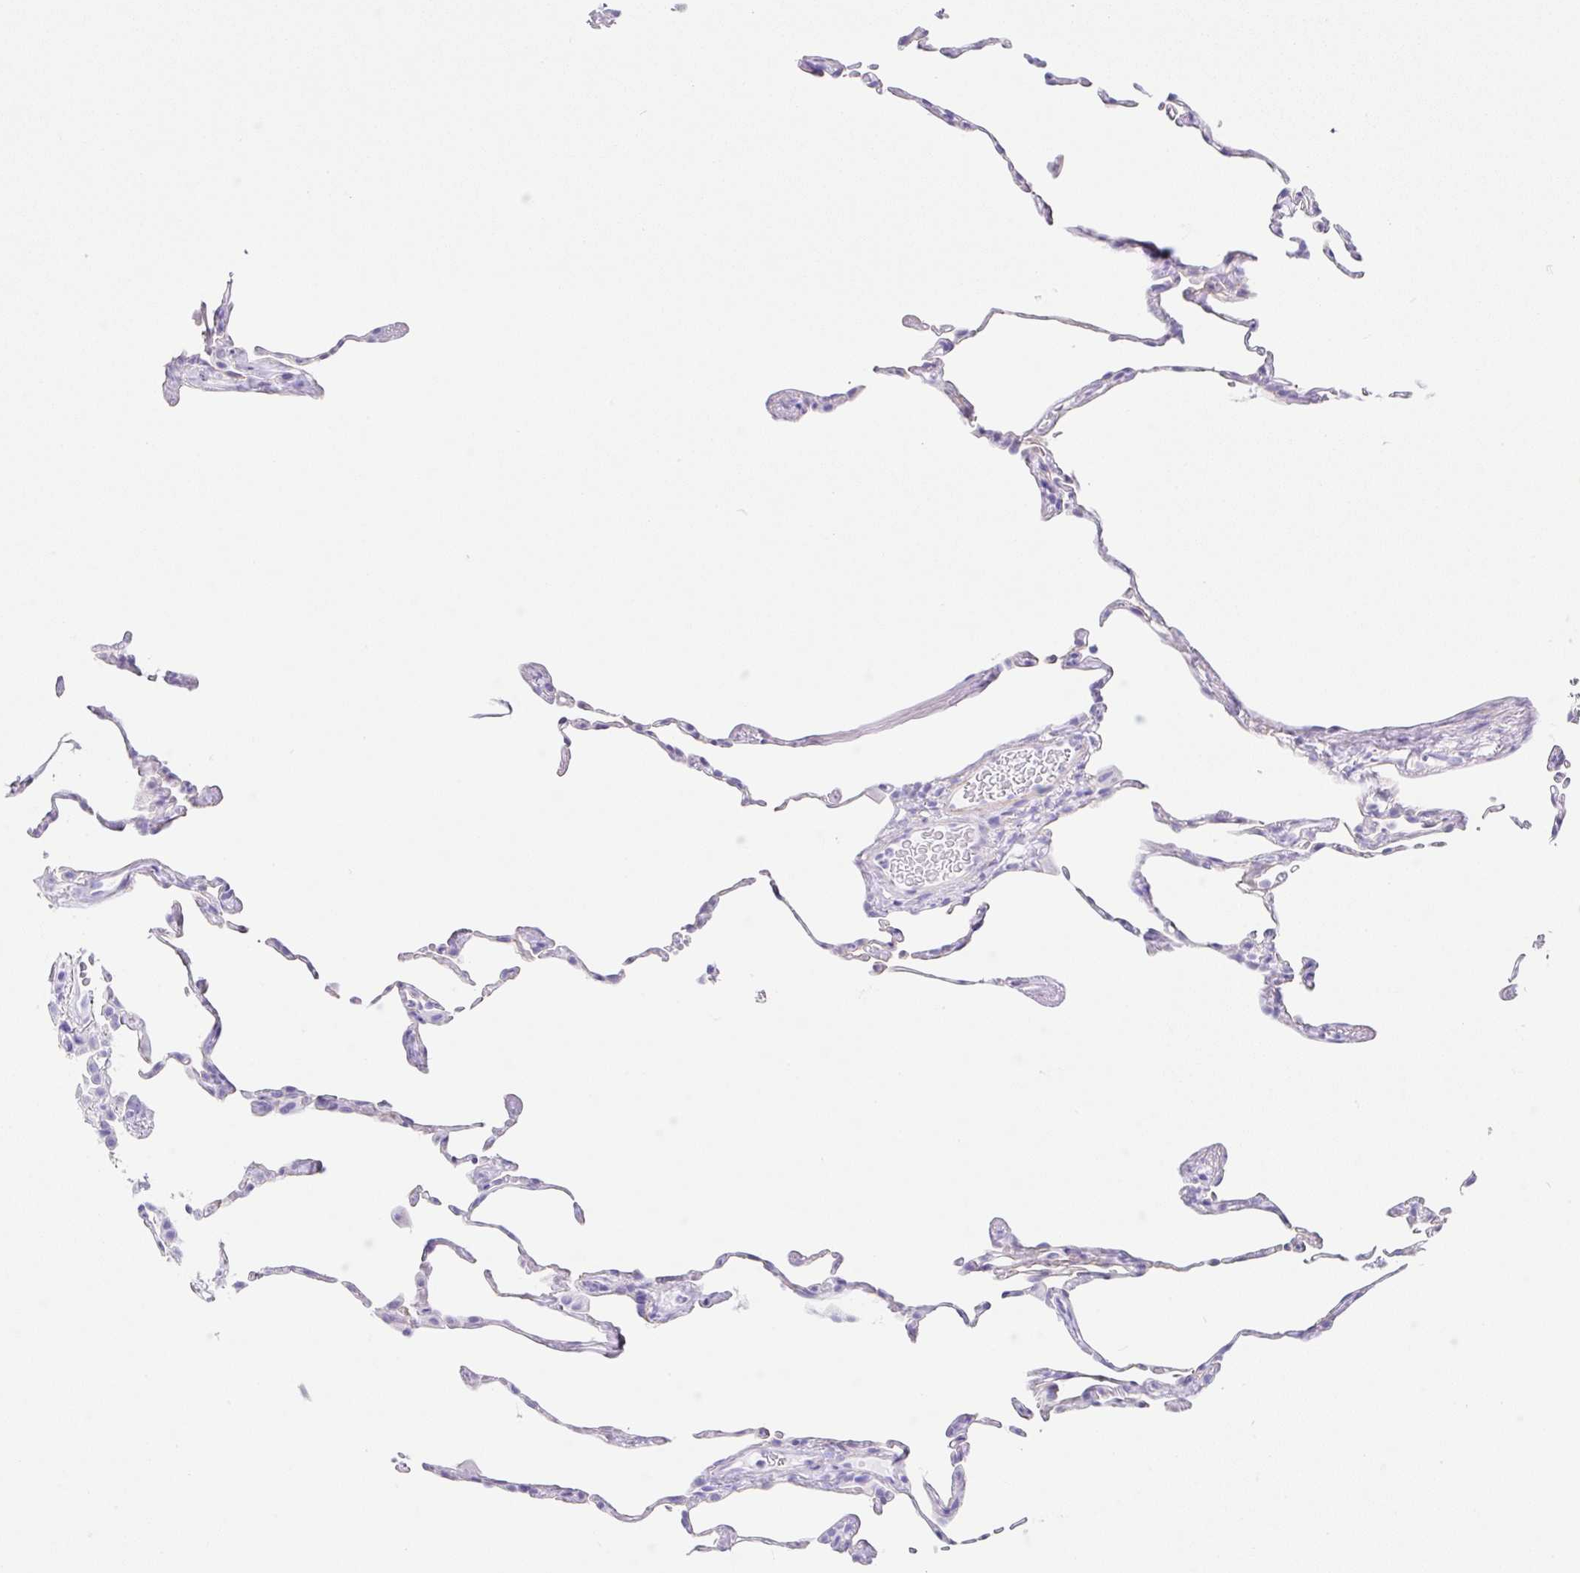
{"staining": {"intensity": "negative", "quantity": "none", "location": "none"}, "tissue": "lung", "cell_type": "Alveolar cells", "image_type": "normal", "snomed": [{"axis": "morphology", "description": "Normal tissue, NOS"}, {"axis": "topography", "description": "Lung"}], "caption": "The image displays no staining of alveolar cells in unremarkable lung. (DAB (3,3'-diaminobenzidine) immunohistochemistry with hematoxylin counter stain).", "gene": "CLDND2", "patient": {"sex": "female", "age": 57}}